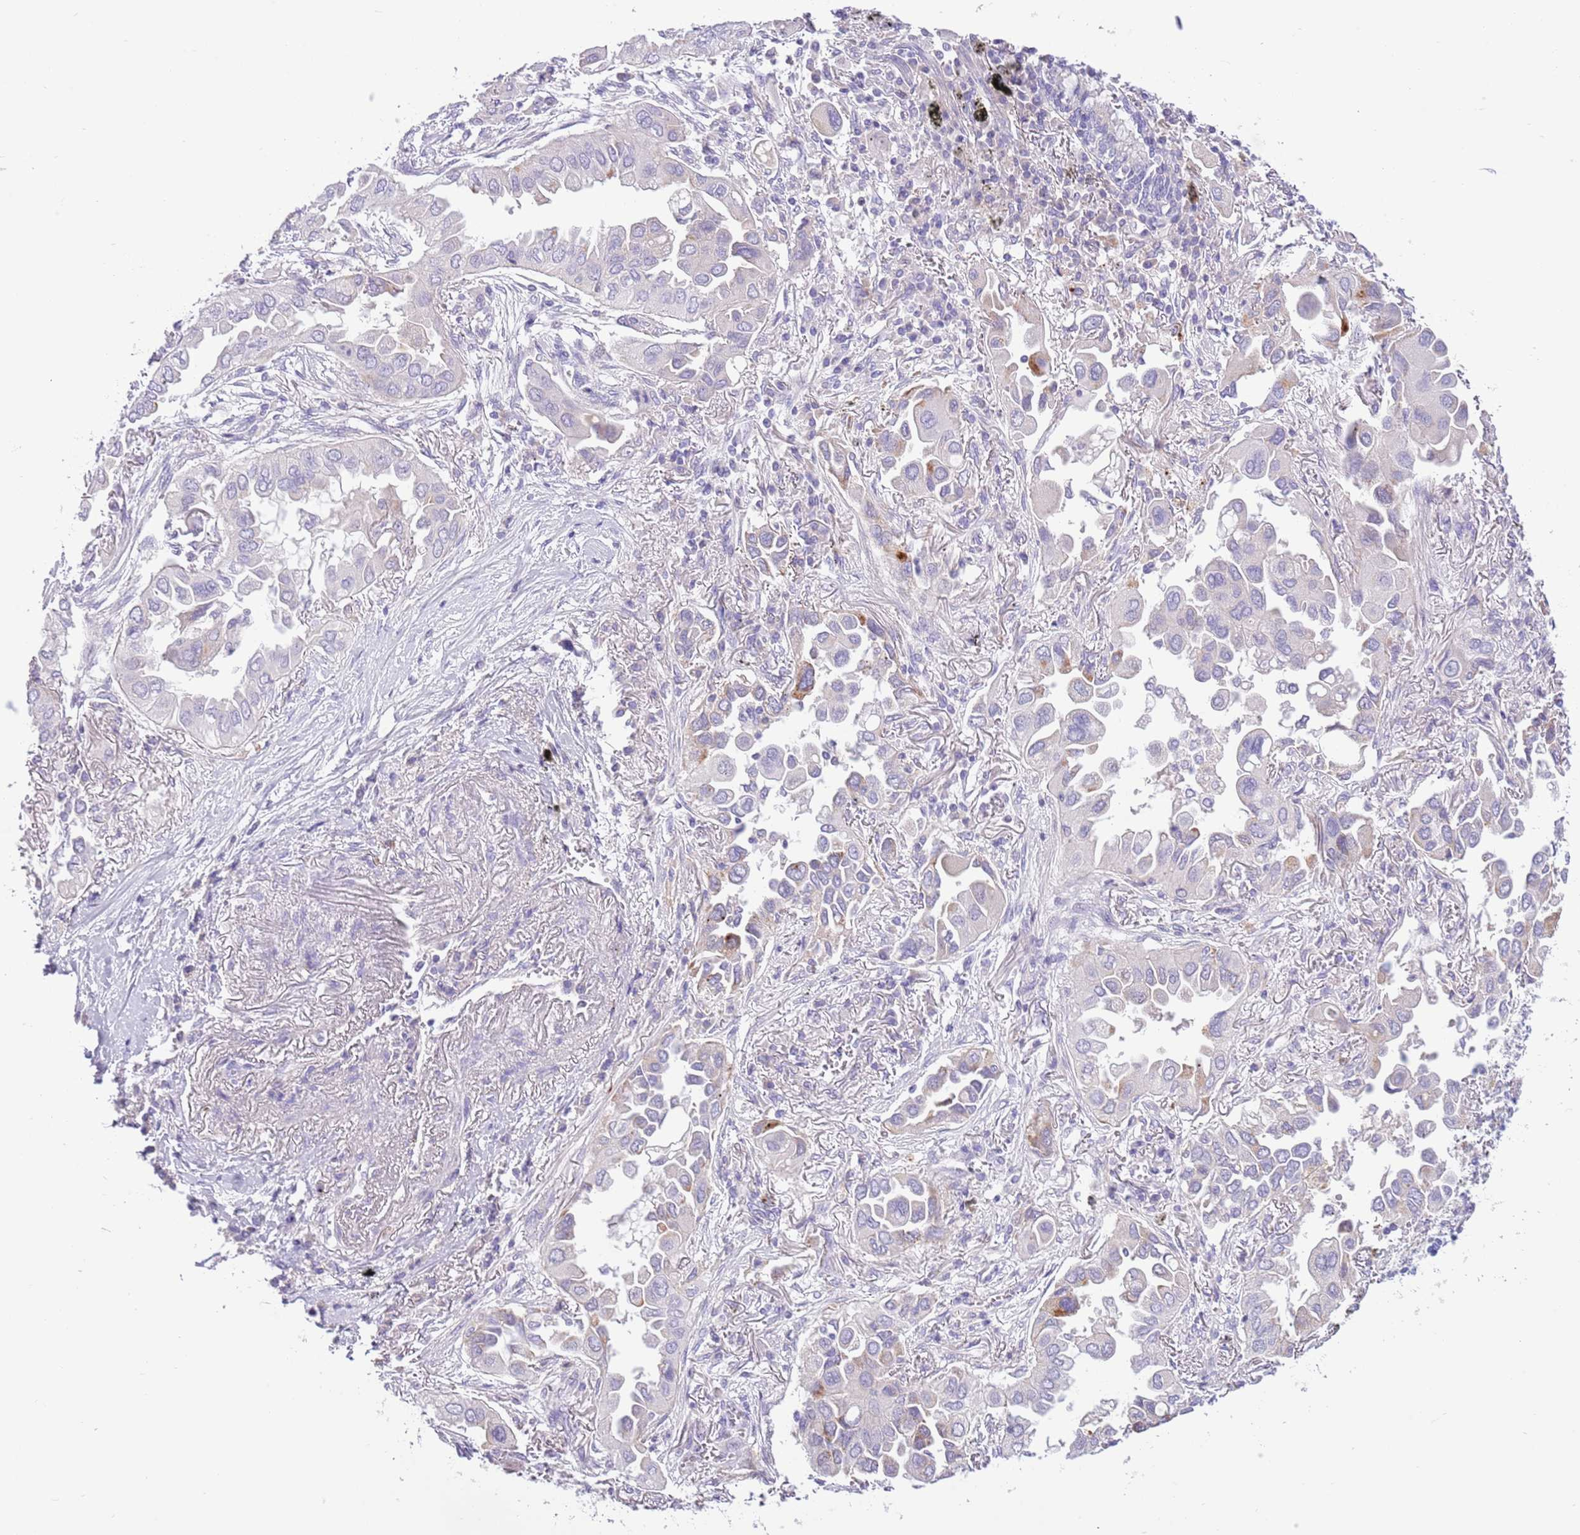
{"staining": {"intensity": "negative", "quantity": "none", "location": "none"}, "tissue": "lung cancer", "cell_type": "Tumor cells", "image_type": "cancer", "snomed": [{"axis": "morphology", "description": "Adenocarcinoma, NOS"}, {"axis": "topography", "description": "Lung"}], "caption": "Human lung adenocarcinoma stained for a protein using immunohistochemistry exhibits no staining in tumor cells.", "gene": "TOX2", "patient": {"sex": "female", "age": 76}}